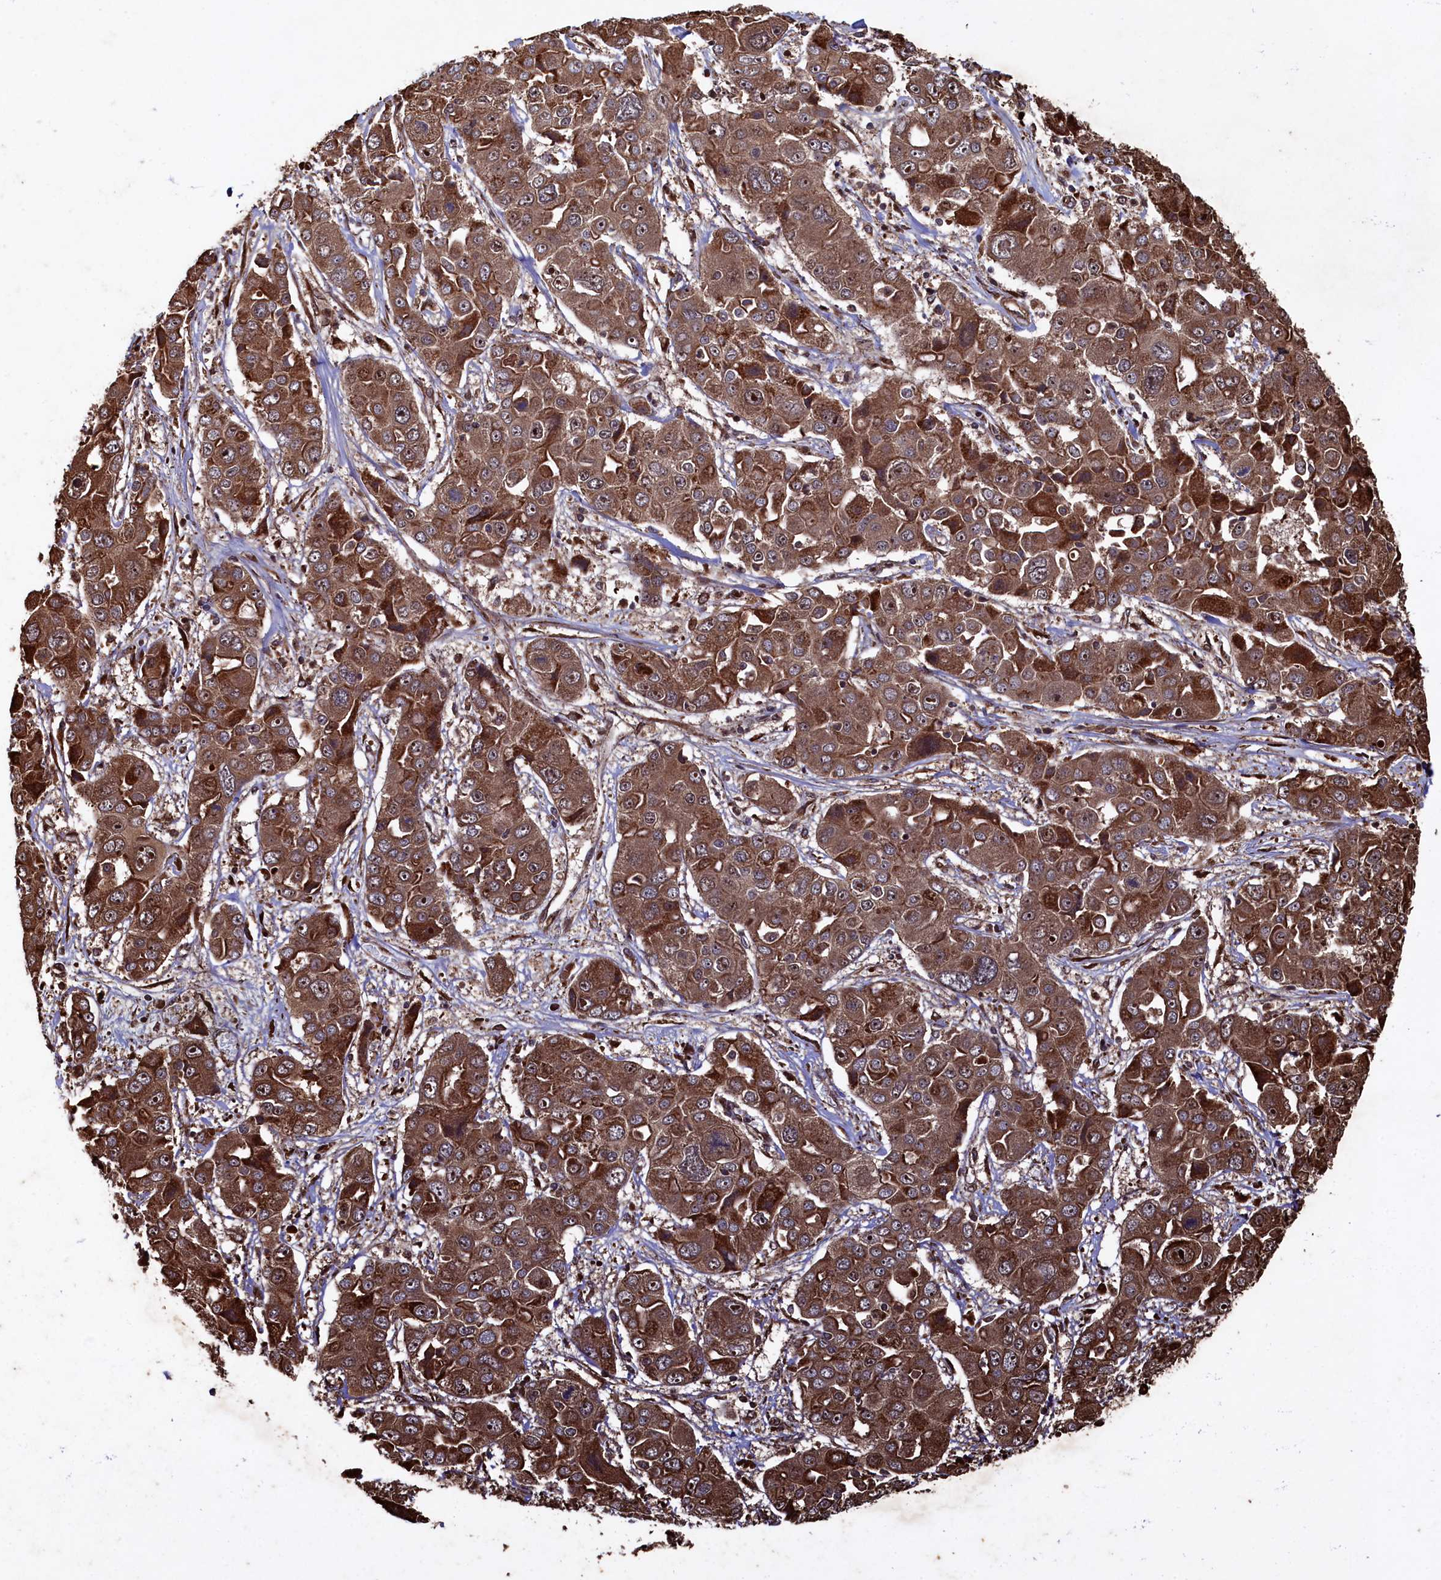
{"staining": {"intensity": "strong", "quantity": ">75%", "location": "cytoplasmic/membranous,nuclear"}, "tissue": "liver cancer", "cell_type": "Tumor cells", "image_type": "cancer", "snomed": [{"axis": "morphology", "description": "Cholangiocarcinoma"}, {"axis": "topography", "description": "Liver"}], "caption": "Liver cancer (cholangiocarcinoma) stained with DAB (3,3'-diaminobenzidine) immunohistochemistry (IHC) shows high levels of strong cytoplasmic/membranous and nuclear positivity in about >75% of tumor cells. Nuclei are stained in blue.", "gene": "PIGN", "patient": {"sex": "male", "age": 67}}